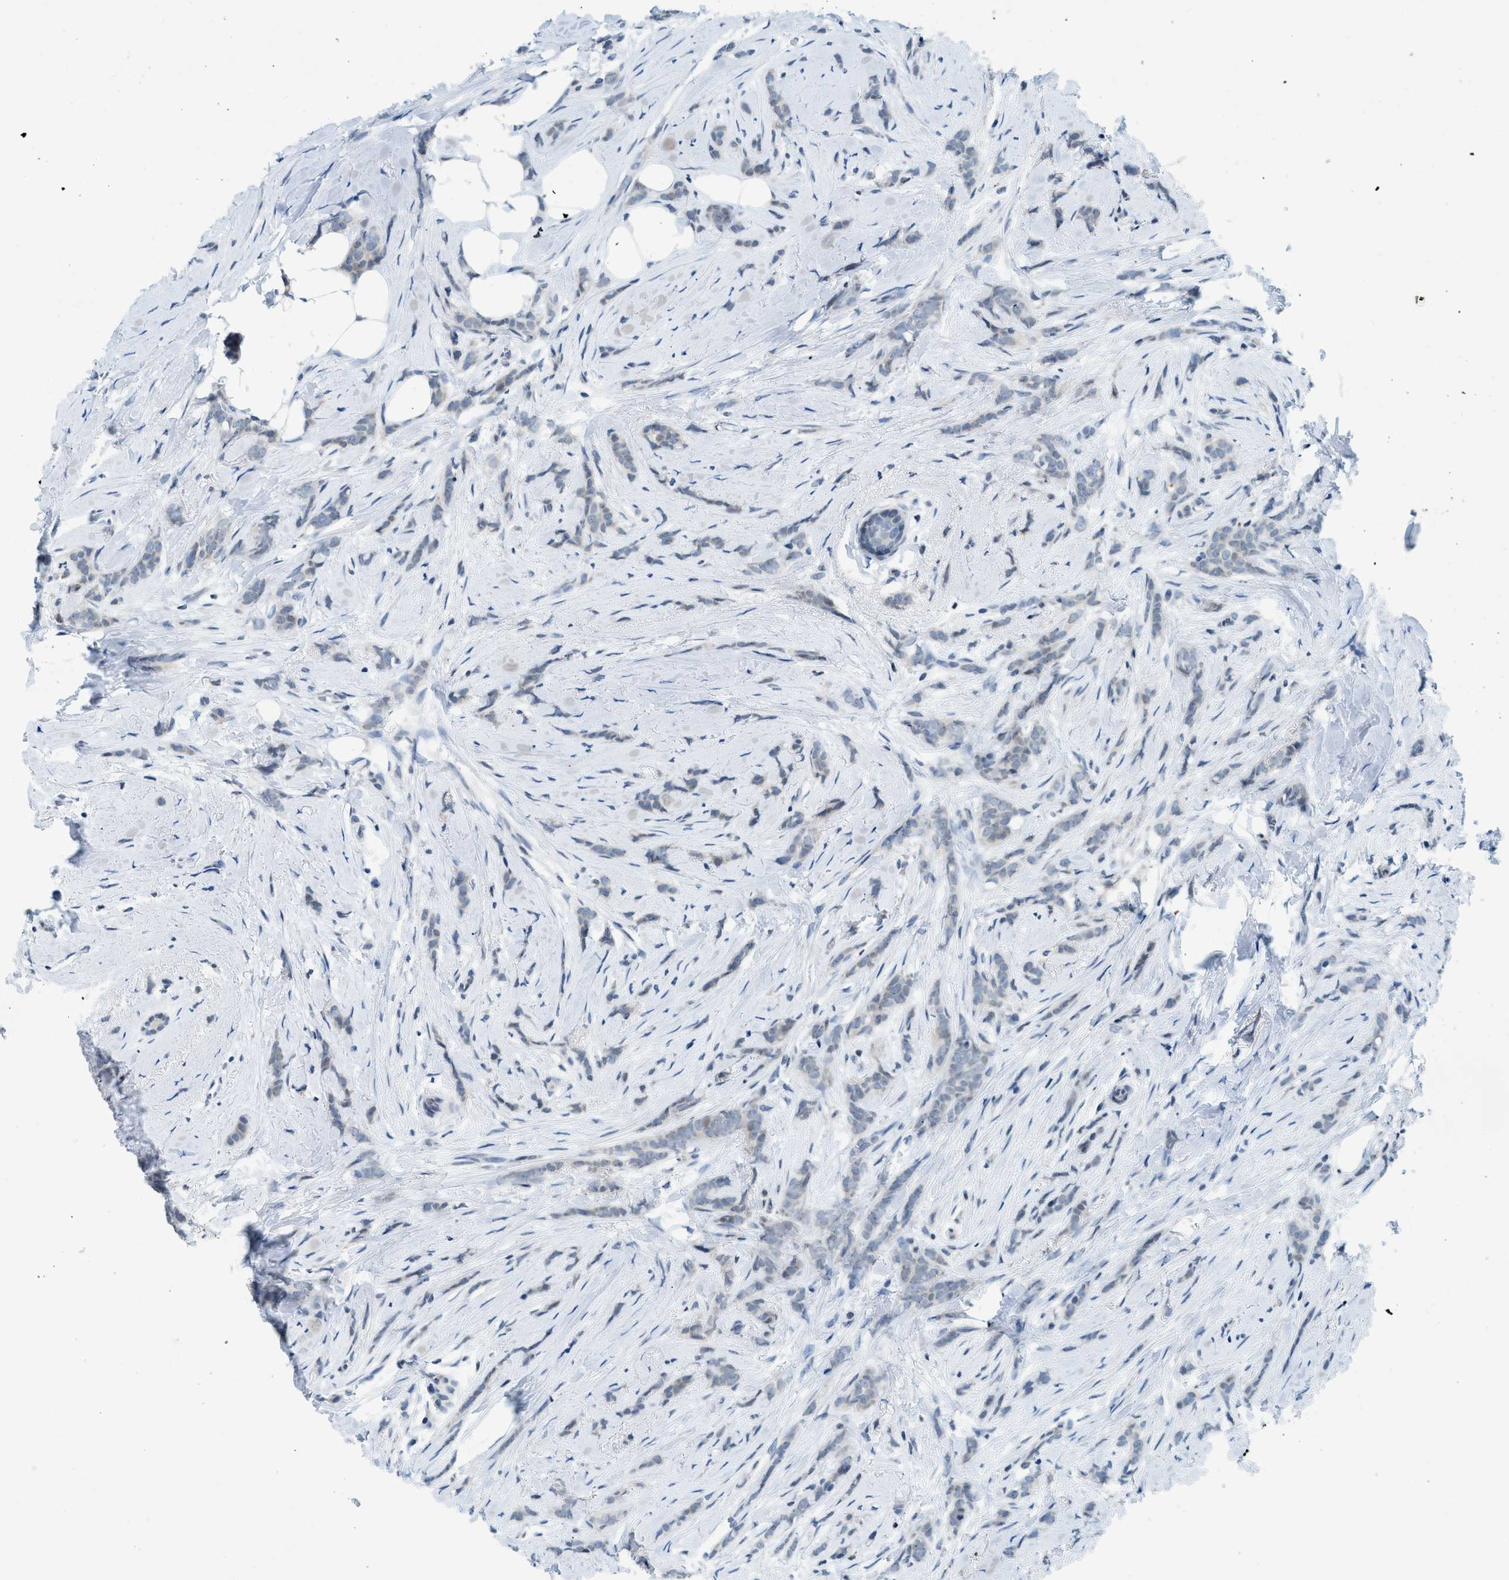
{"staining": {"intensity": "negative", "quantity": "none", "location": "none"}, "tissue": "breast cancer", "cell_type": "Tumor cells", "image_type": "cancer", "snomed": [{"axis": "morphology", "description": "Lobular carcinoma, in situ"}, {"axis": "morphology", "description": "Lobular carcinoma"}, {"axis": "topography", "description": "Breast"}], "caption": "Immunohistochemical staining of breast lobular carcinoma shows no significant staining in tumor cells. (Immunohistochemistry (ihc), brightfield microscopy, high magnification).", "gene": "UVRAG", "patient": {"sex": "female", "age": 41}}